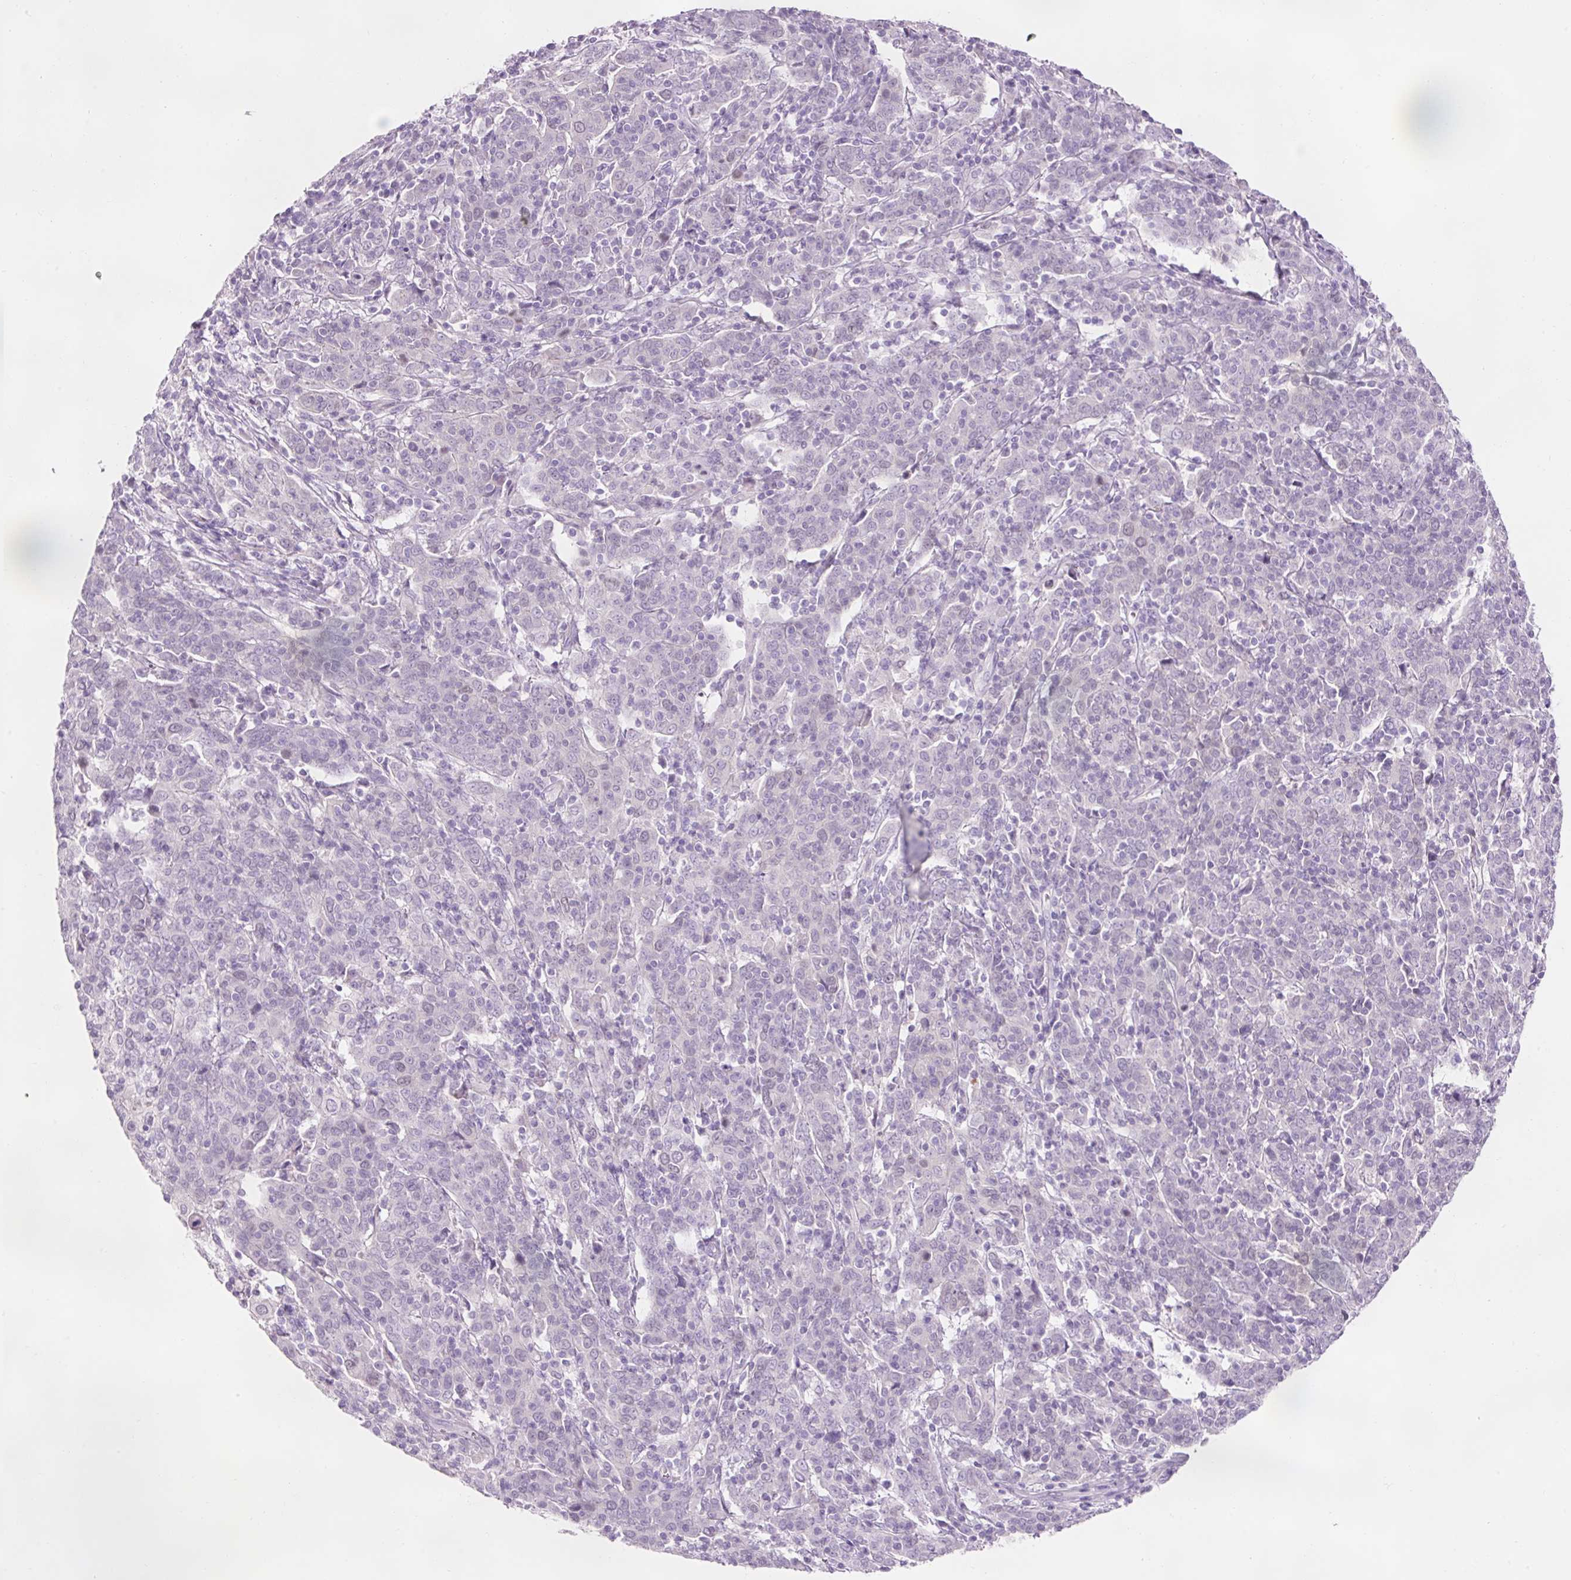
{"staining": {"intensity": "negative", "quantity": "none", "location": "none"}, "tissue": "cervical cancer", "cell_type": "Tumor cells", "image_type": "cancer", "snomed": [{"axis": "morphology", "description": "Squamous cell carcinoma, NOS"}, {"axis": "topography", "description": "Cervix"}], "caption": "This is a micrograph of immunohistochemistry (IHC) staining of cervical squamous cell carcinoma, which shows no expression in tumor cells.", "gene": "DHRS11", "patient": {"sex": "female", "age": 67}}